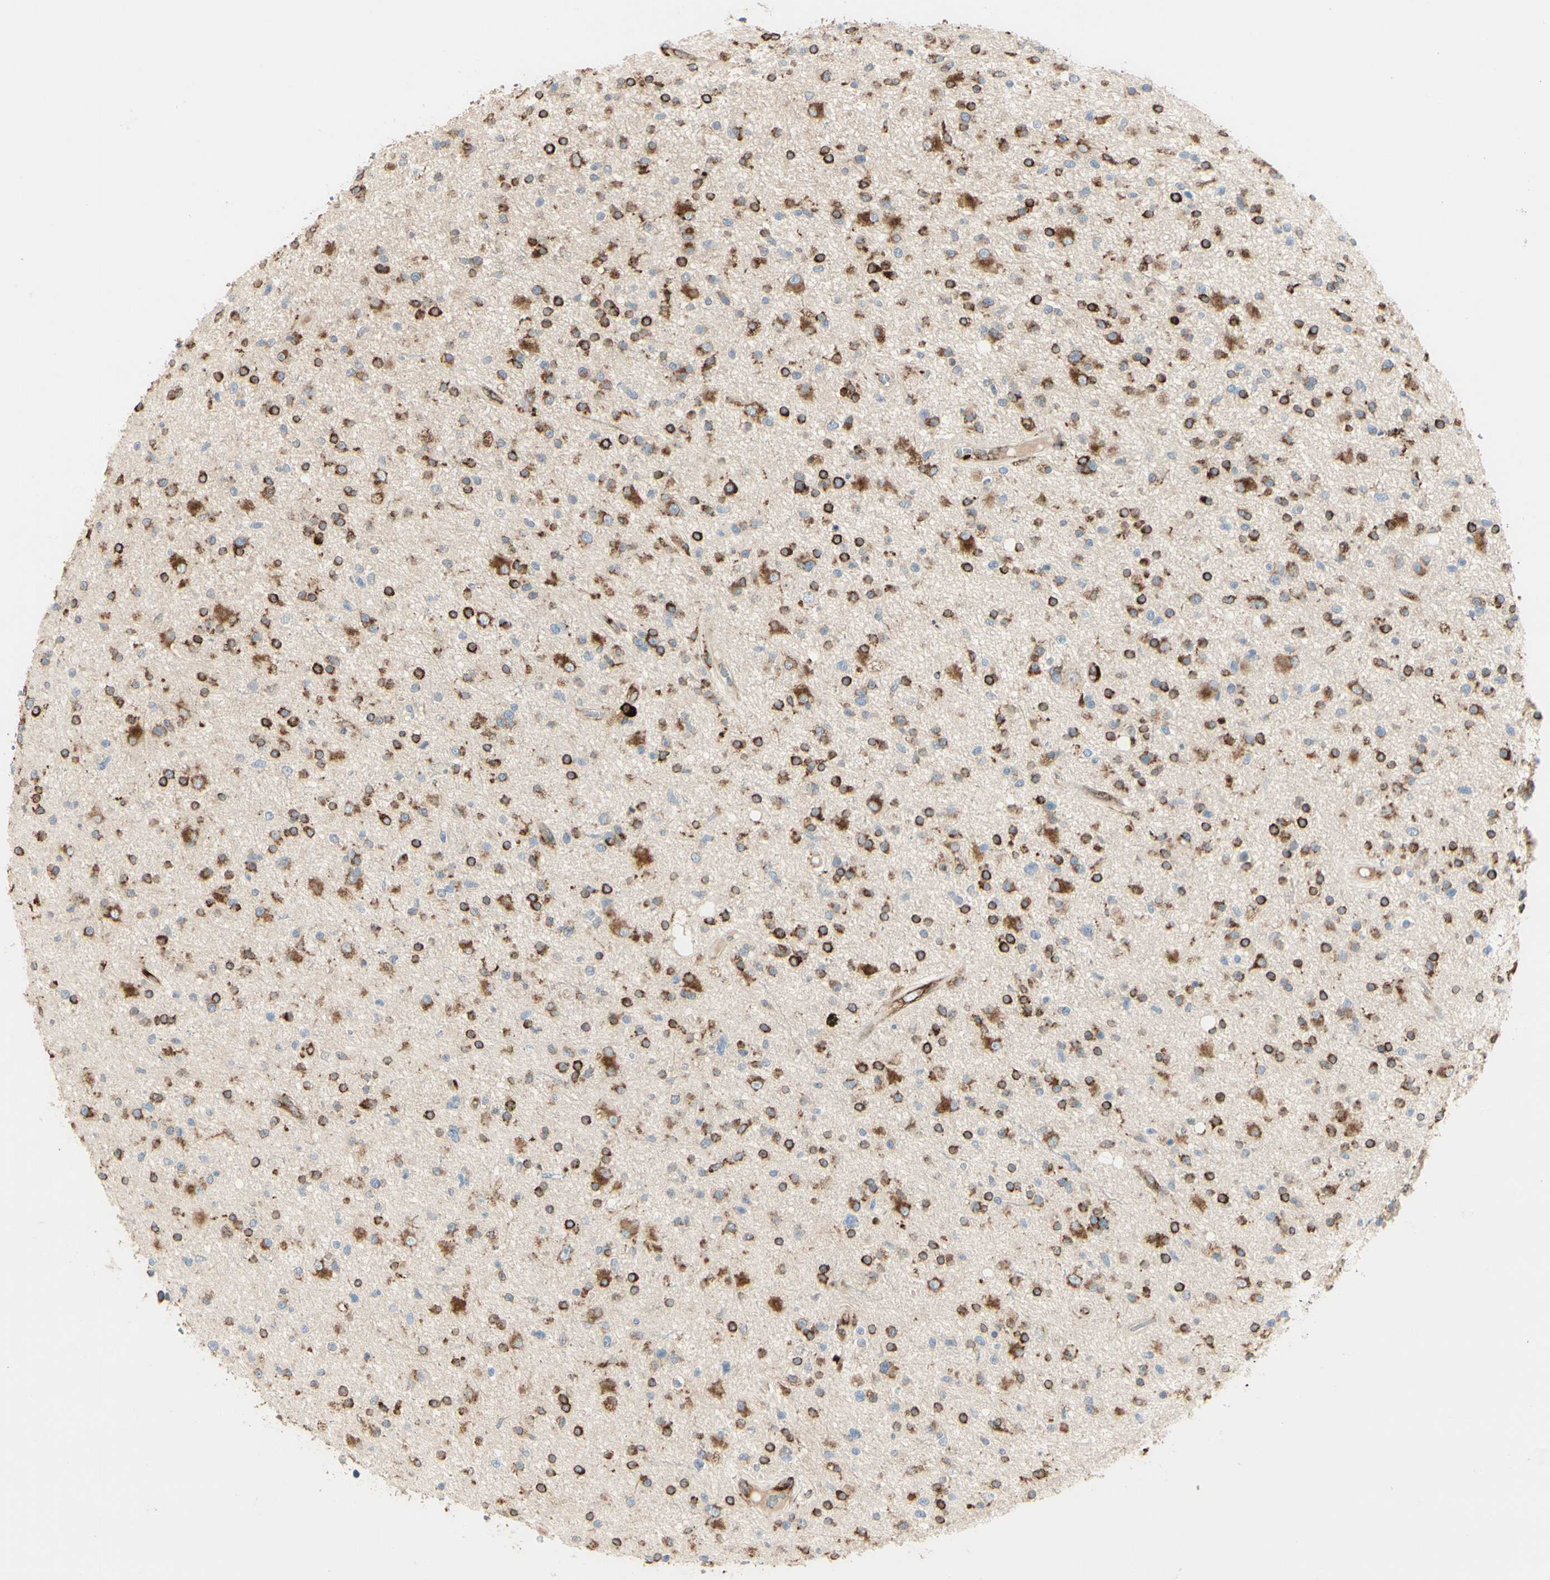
{"staining": {"intensity": "strong", "quantity": "25%-75%", "location": "cytoplasmic/membranous"}, "tissue": "glioma", "cell_type": "Tumor cells", "image_type": "cancer", "snomed": [{"axis": "morphology", "description": "Glioma, malignant, High grade"}, {"axis": "topography", "description": "Brain"}], "caption": "Glioma tissue shows strong cytoplasmic/membranous positivity in about 25%-75% of tumor cells, visualized by immunohistochemistry. (Brightfield microscopy of DAB IHC at high magnification).", "gene": "RRBP1", "patient": {"sex": "male", "age": 33}}